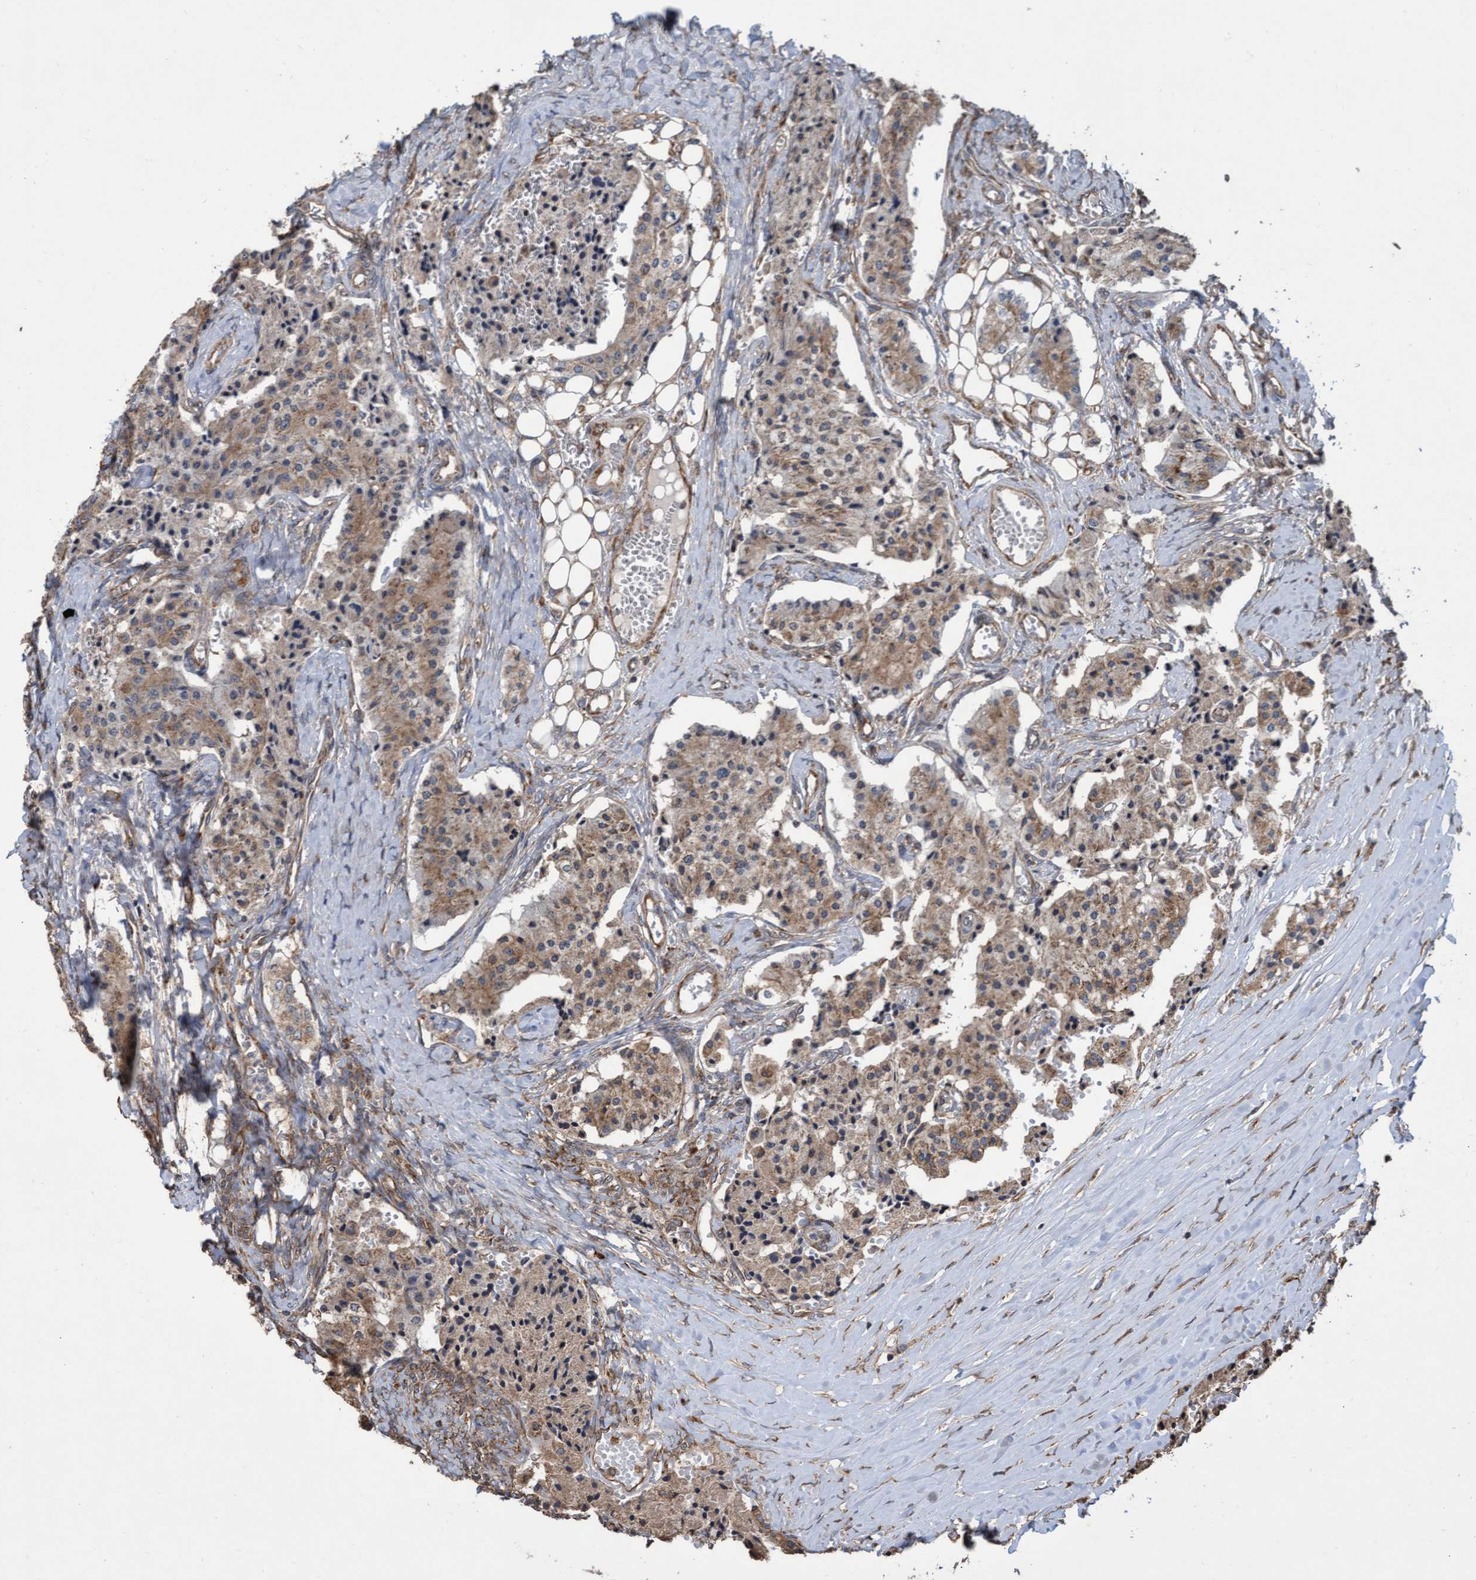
{"staining": {"intensity": "moderate", "quantity": ">75%", "location": "cytoplasmic/membranous"}, "tissue": "carcinoid", "cell_type": "Tumor cells", "image_type": "cancer", "snomed": [{"axis": "morphology", "description": "Carcinoid, malignant, NOS"}, {"axis": "topography", "description": "Colon"}], "caption": "Carcinoid (malignant) stained with DAB immunohistochemistry reveals medium levels of moderate cytoplasmic/membranous positivity in approximately >75% of tumor cells. Using DAB (3,3'-diaminobenzidine) (brown) and hematoxylin (blue) stains, captured at high magnification using brightfield microscopy.", "gene": "ABCF2", "patient": {"sex": "female", "age": 52}}